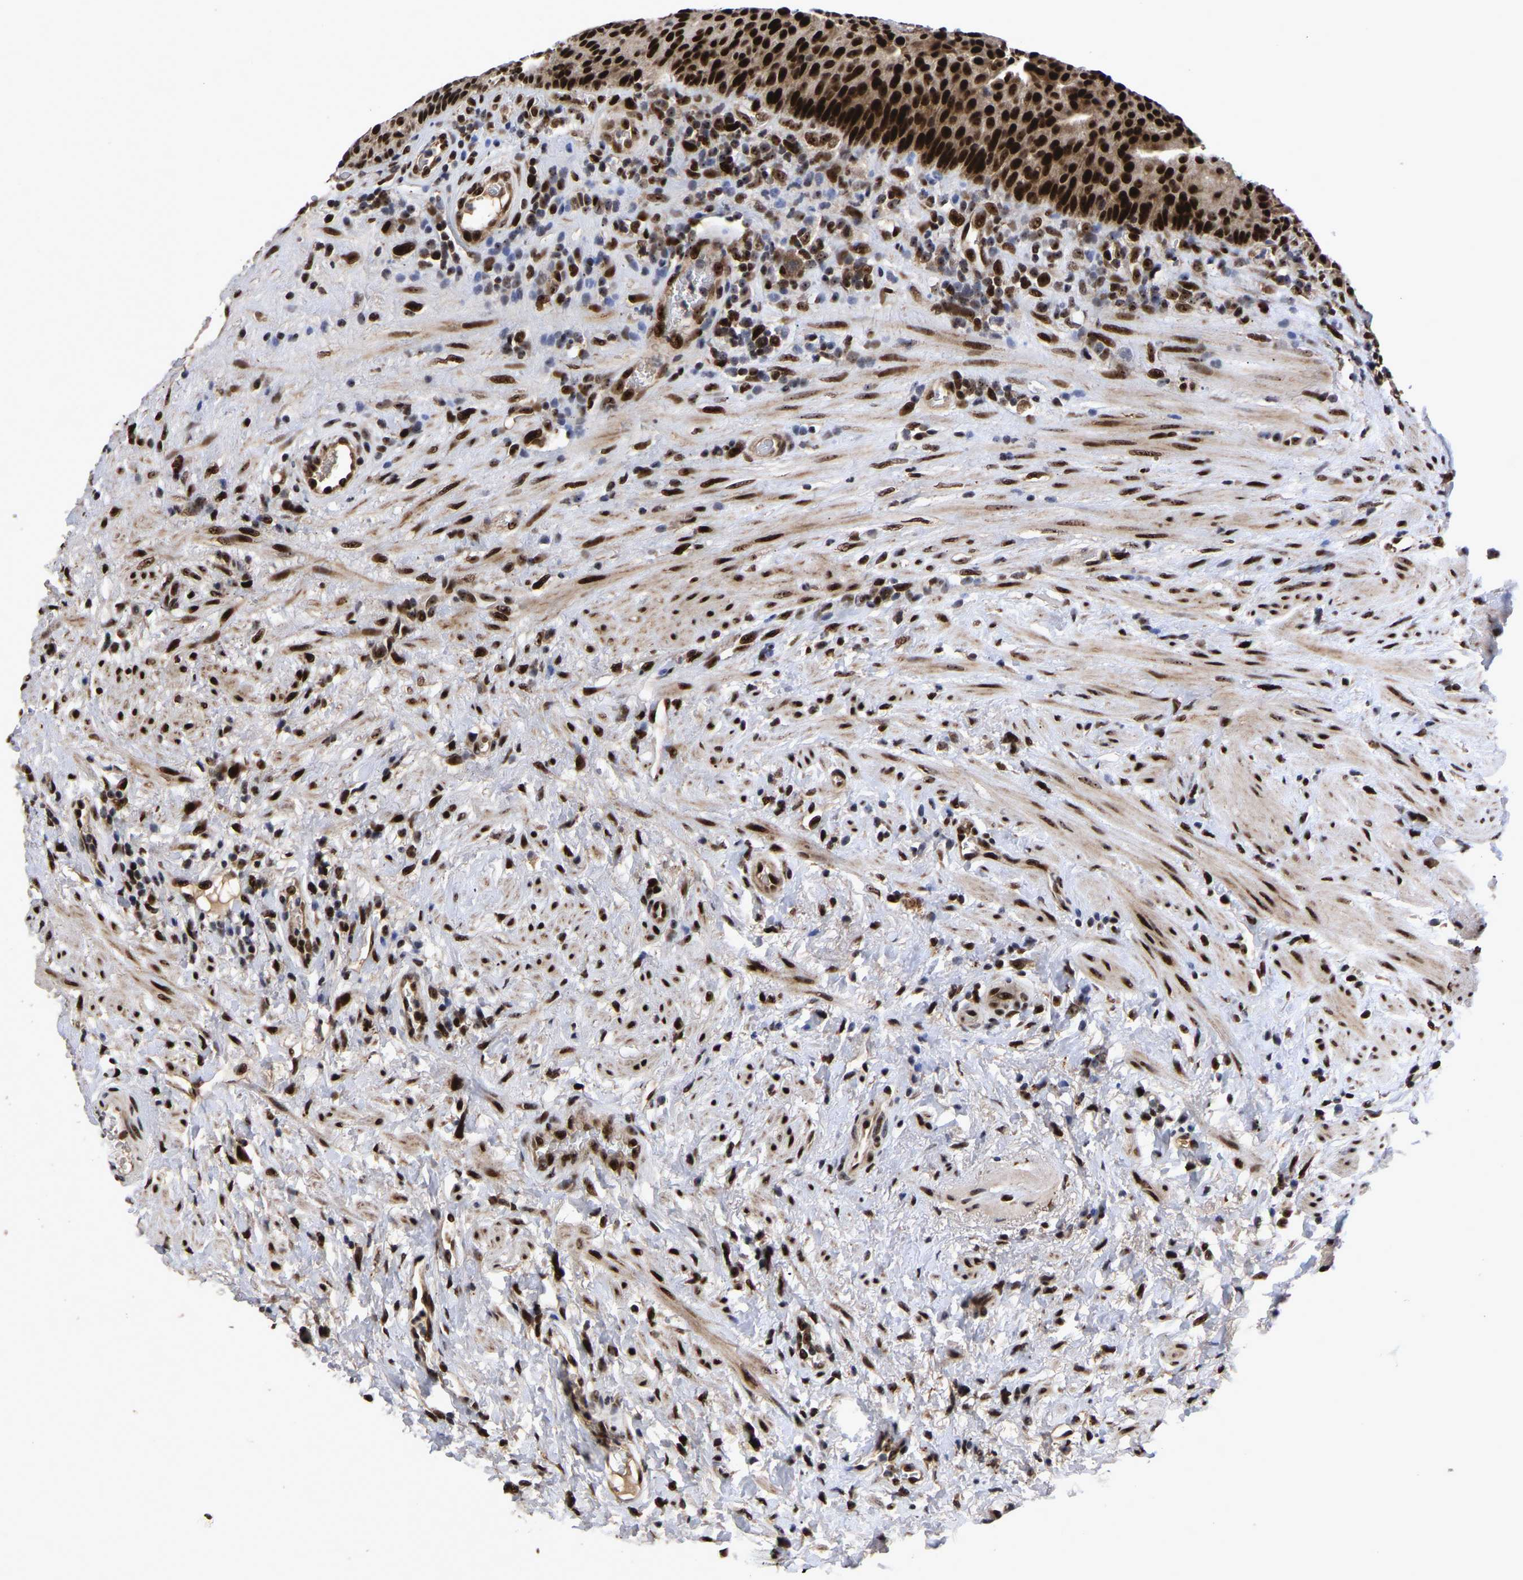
{"staining": {"intensity": "strong", "quantity": ">75%", "location": "cytoplasmic/membranous,nuclear"}, "tissue": "urothelial cancer", "cell_type": "Tumor cells", "image_type": "cancer", "snomed": [{"axis": "morphology", "description": "Urothelial carcinoma, Low grade"}, {"axis": "topography", "description": "Urinary bladder"}], "caption": "Low-grade urothelial carcinoma stained with immunohistochemistry demonstrates strong cytoplasmic/membranous and nuclear positivity in about >75% of tumor cells.", "gene": "JUNB", "patient": {"sex": "female", "age": 75}}